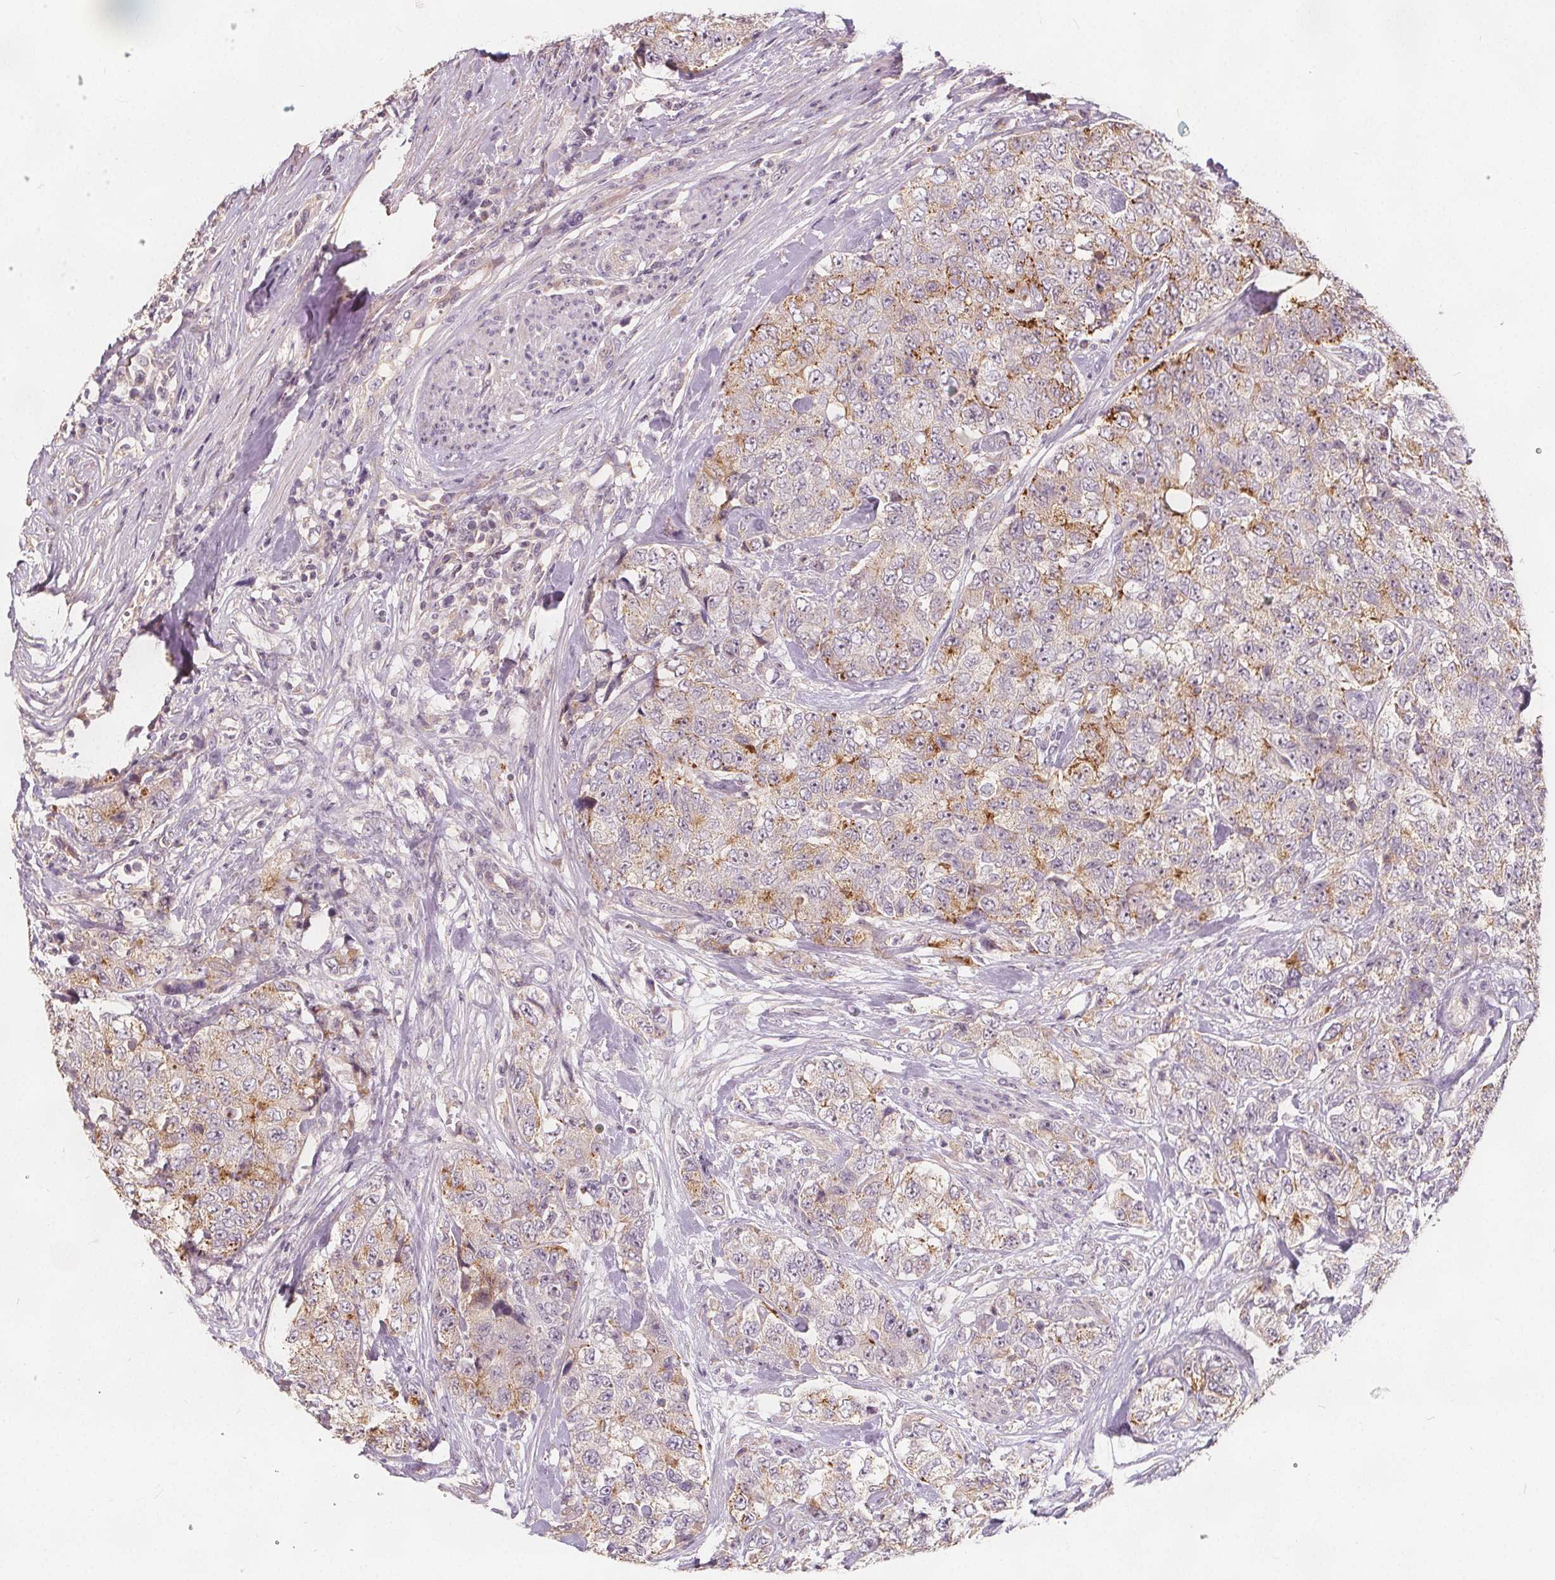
{"staining": {"intensity": "weak", "quantity": "<25%", "location": "cytoplasmic/membranous"}, "tissue": "urothelial cancer", "cell_type": "Tumor cells", "image_type": "cancer", "snomed": [{"axis": "morphology", "description": "Urothelial carcinoma, High grade"}, {"axis": "topography", "description": "Urinary bladder"}], "caption": "The micrograph exhibits no significant staining in tumor cells of high-grade urothelial carcinoma.", "gene": "DRC3", "patient": {"sex": "female", "age": 78}}